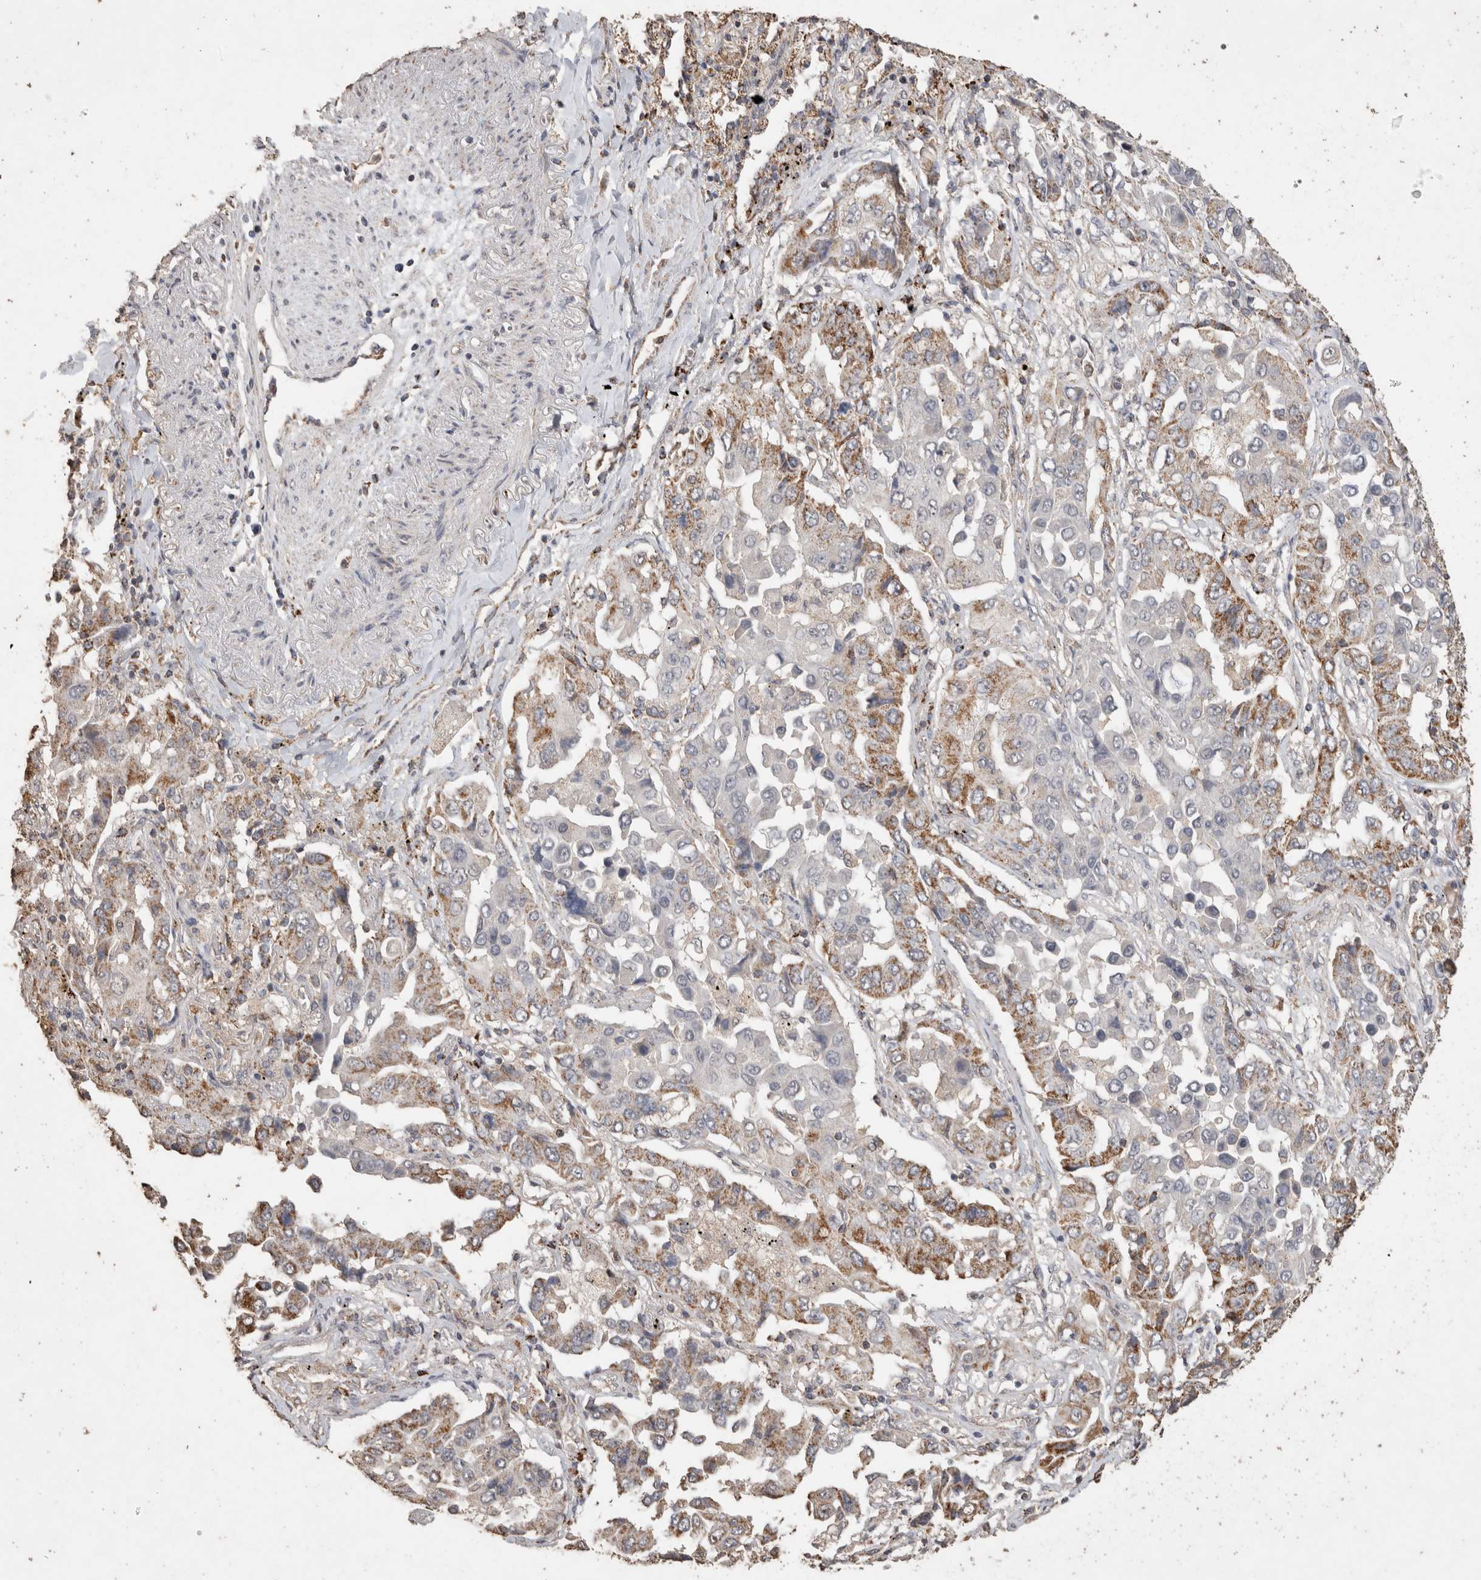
{"staining": {"intensity": "moderate", "quantity": "25%-75%", "location": "cytoplasmic/membranous"}, "tissue": "lung cancer", "cell_type": "Tumor cells", "image_type": "cancer", "snomed": [{"axis": "morphology", "description": "Adenocarcinoma, NOS"}, {"axis": "topography", "description": "Lung"}], "caption": "Immunohistochemistry (IHC) staining of lung cancer, which displays medium levels of moderate cytoplasmic/membranous expression in approximately 25%-75% of tumor cells indicating moderate cytoplasmic/membranous protein staining. The staining was performed using DAB (brown) for protein detection and nuclei were counterstained in hematoxylin (blue).", "gene": "ACADM", "patient": {"sex": "female", "age": 65}}